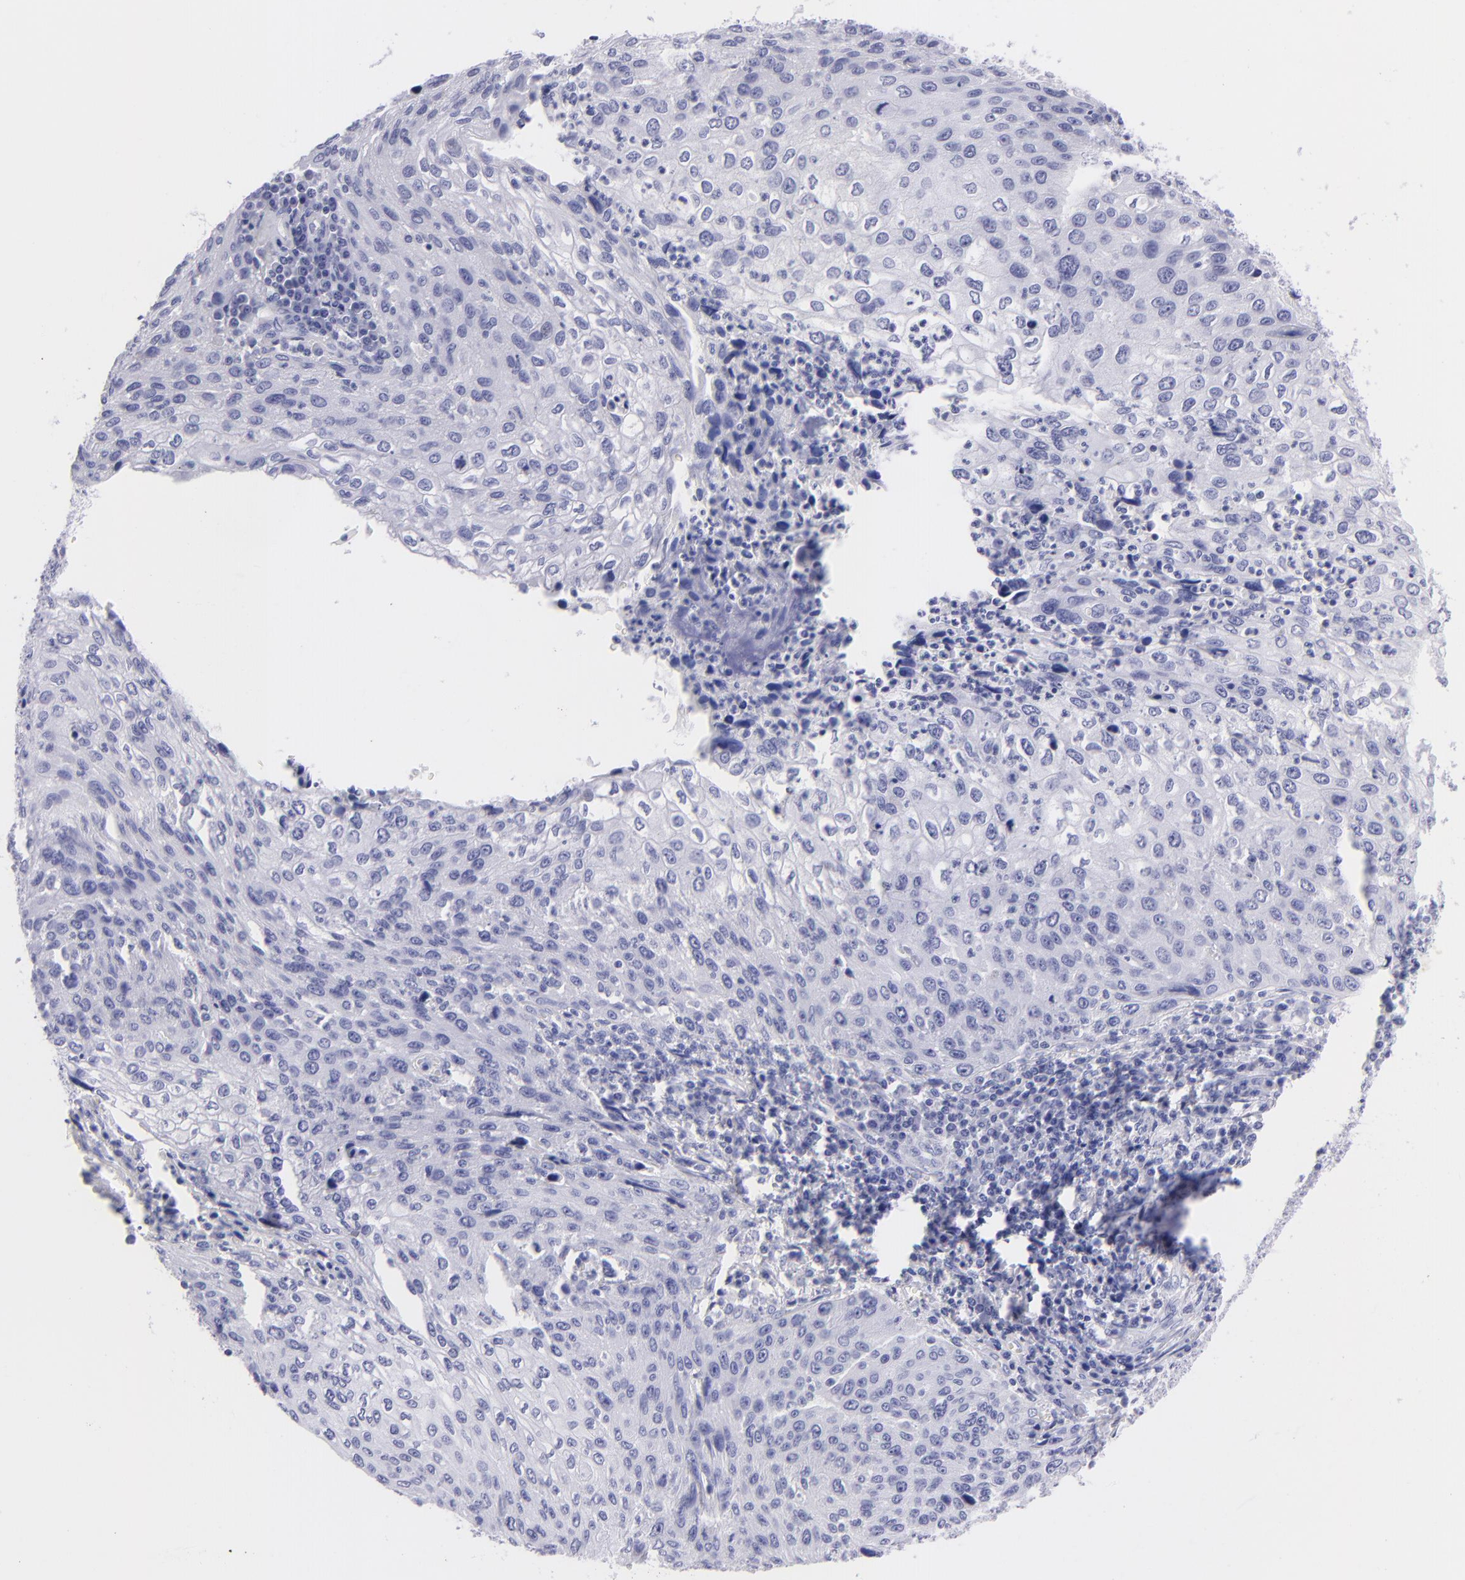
{"staining": {"intensity": "negative", "quantity": "none", "location": "none"}, "tissue": "cervical cancer", "cell_type": "Tumor cells", "image_type": "cancer", "snomed": [{"axis": "morphology", "description": "Squamous cell carcinoma, NOS"}, {"axis": "topography", "description": "Cervix"}], "caption": "The immunohistochemistry (IHC) micrograph has no significant positivity in tumor cells of cervical cancer (squamous cell carcinoma) tissue.", "gene": "CNP", "patient": {"sex": "female", "age": 32}}